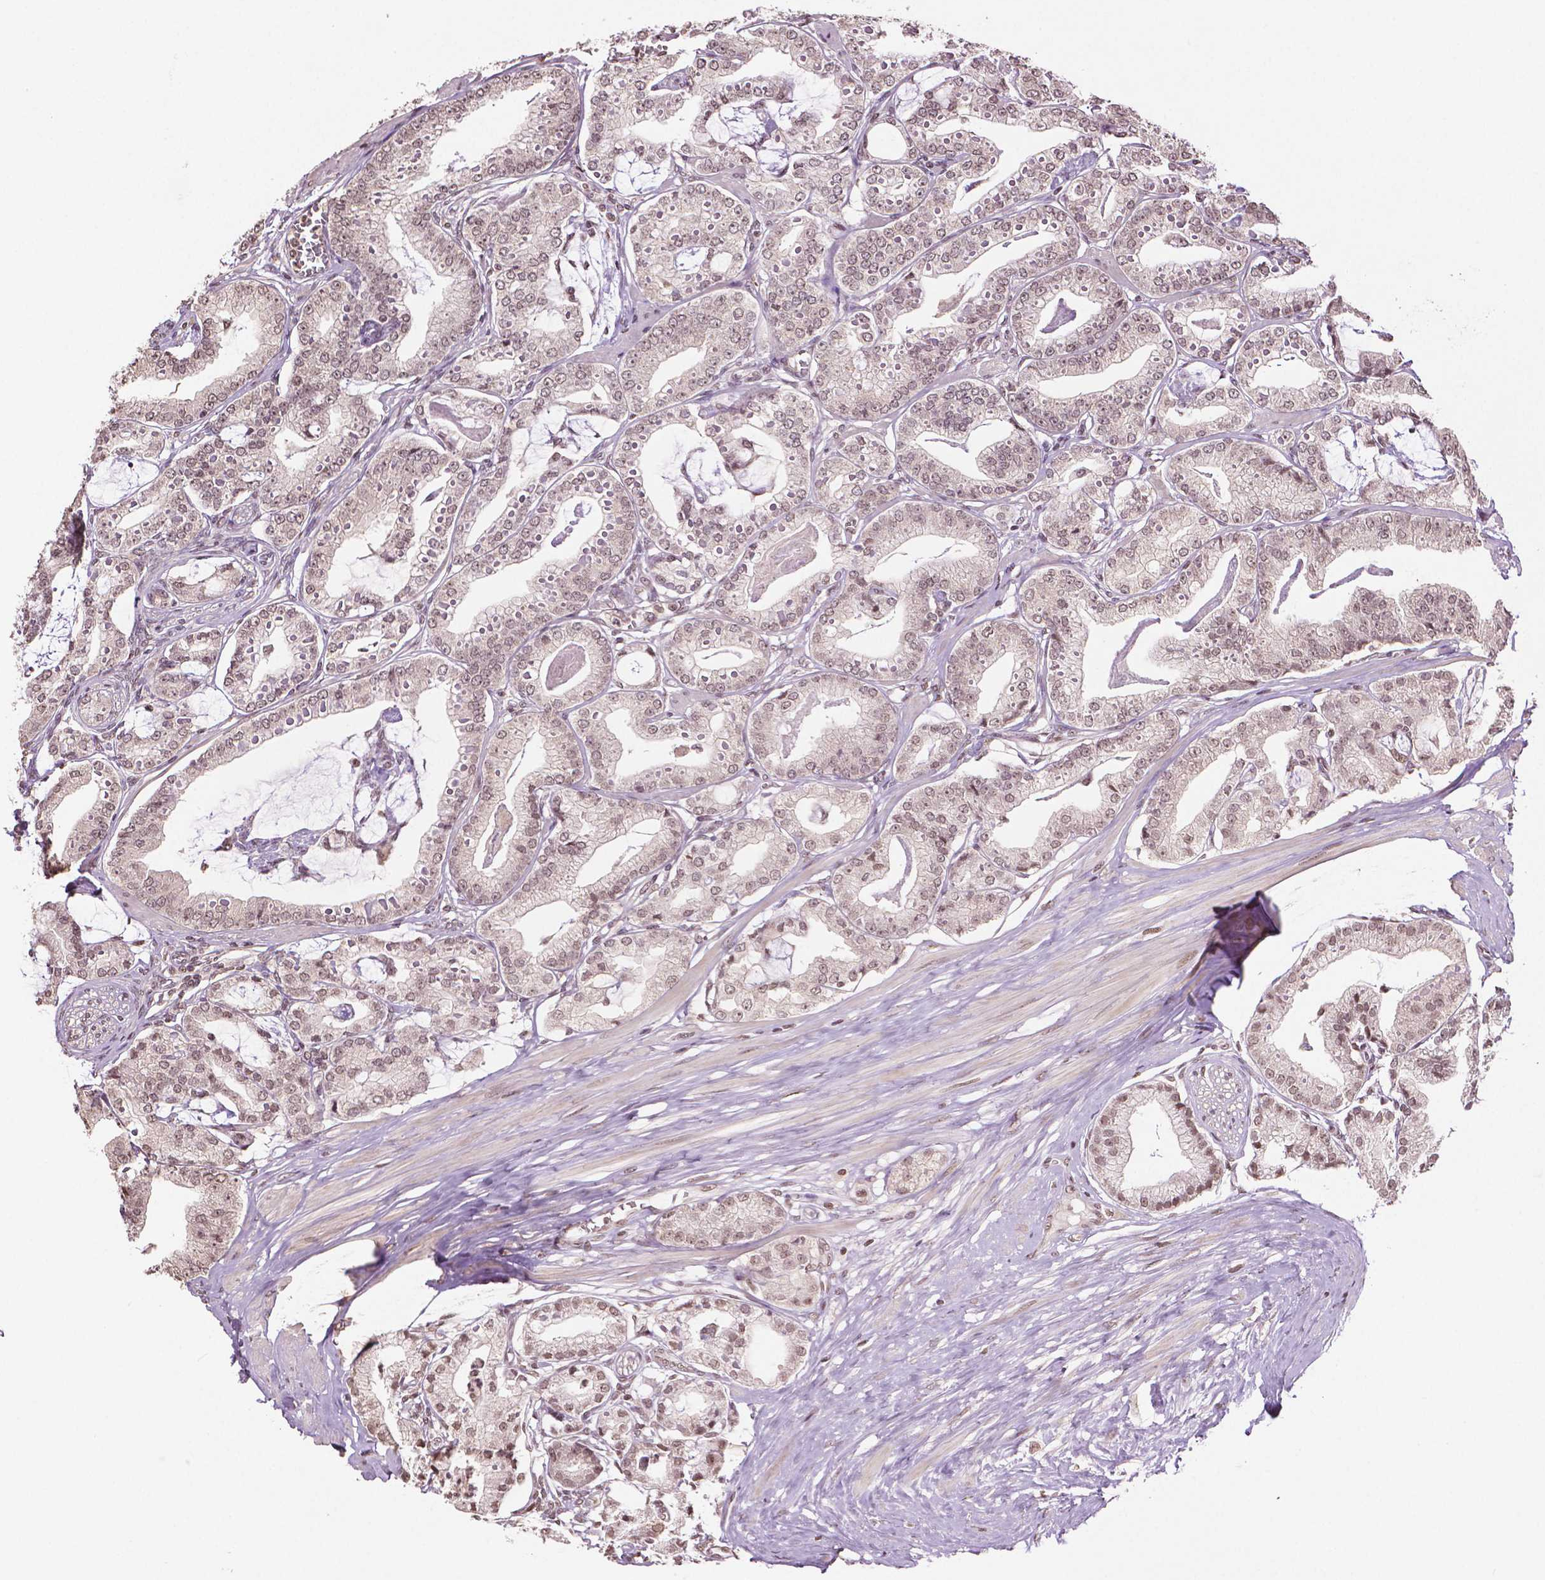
{"staining": {"intensity": "moderate", "quantity": ">75%", "location": "nuclear"}, "tissue": "prostate cancer", "cell_type": "Tumor cells", "image_type": "cancer", "snomed": [{"axis": "morphology", "description": "Adenocarcinoma, High grade"}, {"axis": "topography", "description": "Prostate"}], "caption": "This histopathology image exhibits immunohistochemistry staining of prostate cancer (adenocarcinoma (high-grade)), with medium moderate nuclear positivity in approximately >75% of tumor cells.", "gene": "DEK", "patient": {"sex": "male", "age": 71}}